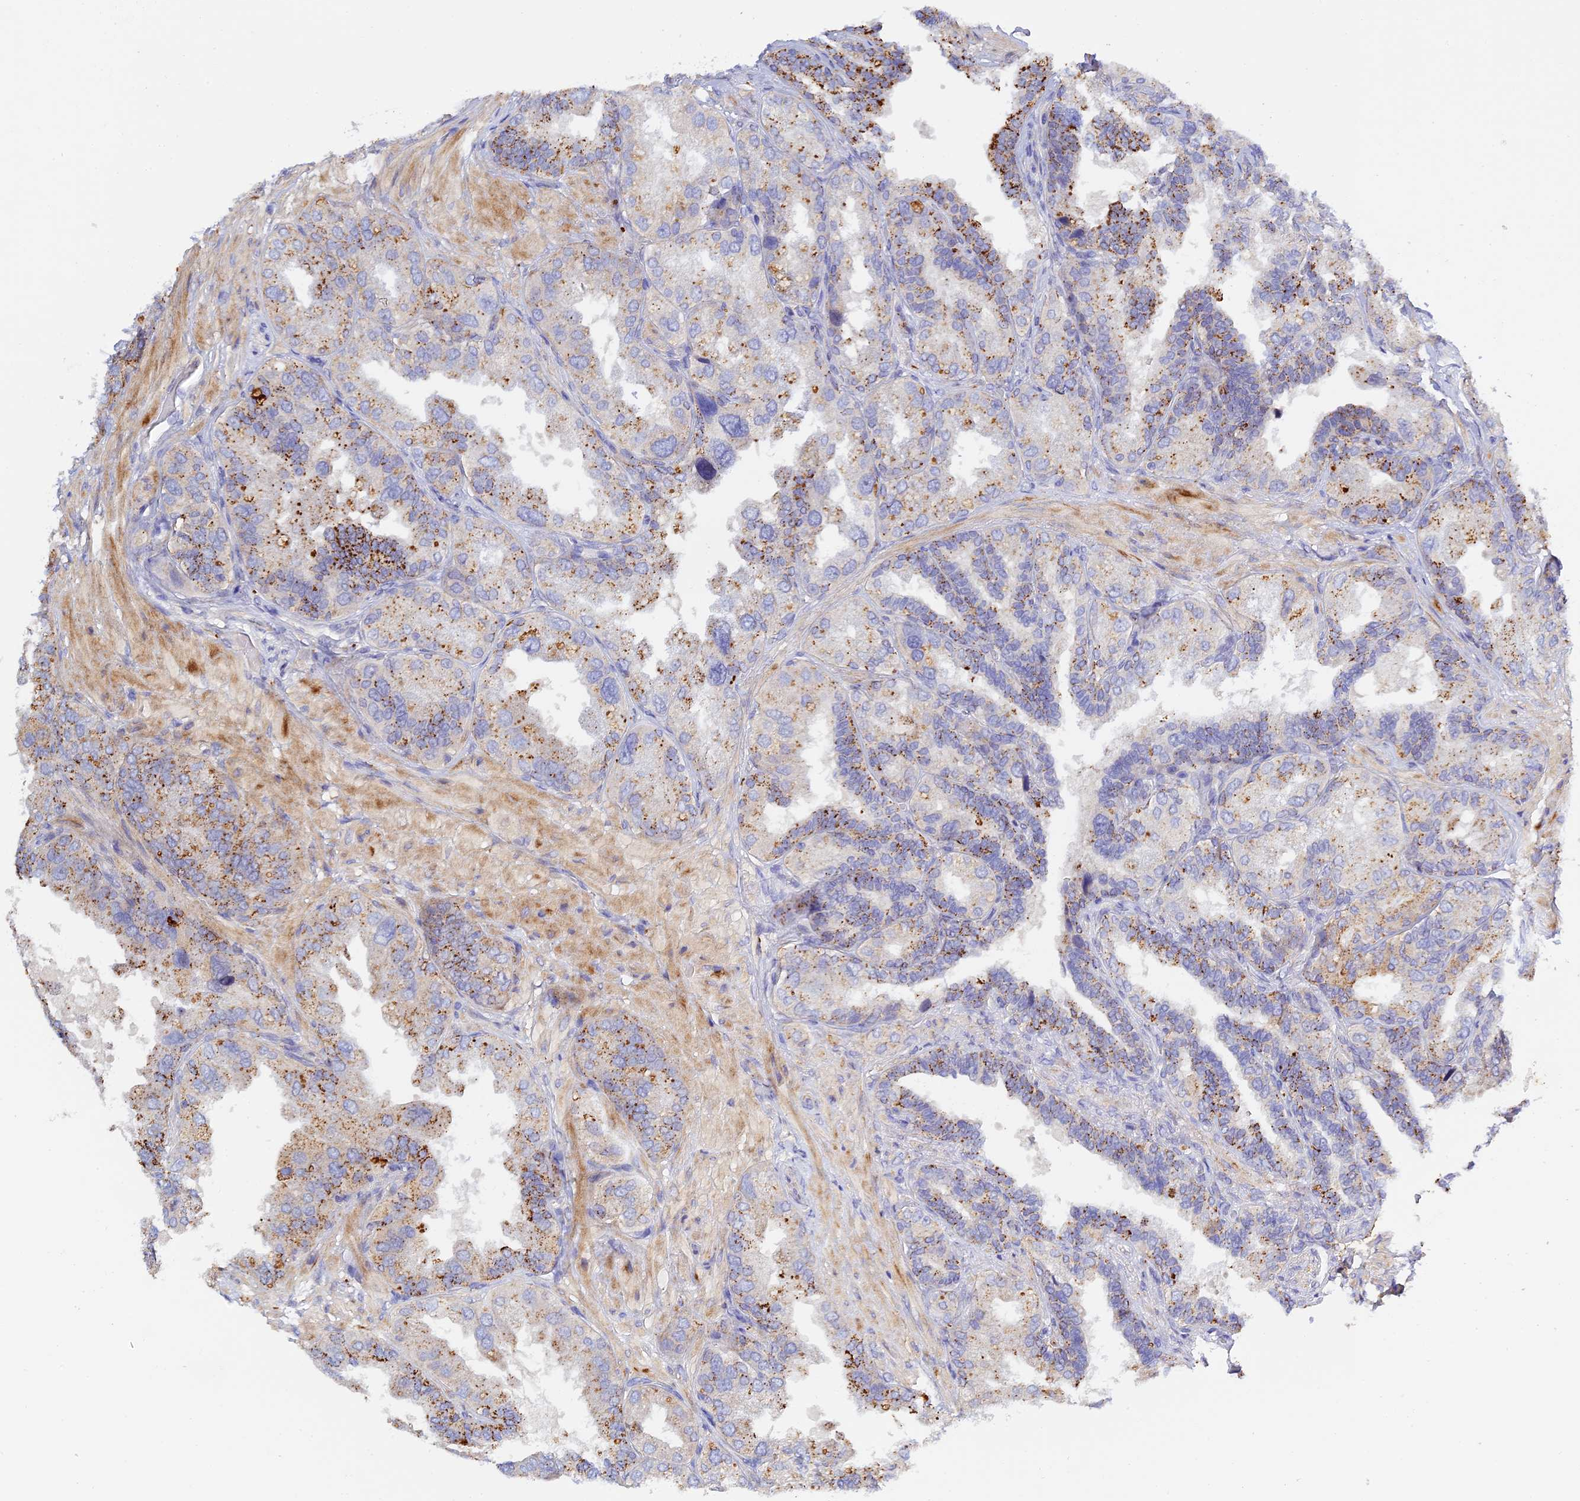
{"staining": {"intensity": "moderate", "quantity": "25%-75%", "location": "cytoplasmic/membranous"}, "tissue": "seminal vesicle", "cell_type": "Glandular cells", "image_type": "normal", "snomed": [{"axis": "morphology", "description": "Normal tissue, NOS"}, {"axis": "topography", "description": "Seminal veicle"}, {"axis": "topography", "description": "Peripheral nerve tissue"}], "caption": "Protein staining of benign seminal vesicle exhibits moderate cytoplasmic/membranous positivity in approximately 25%-75% of glandular cells. (brown staining indicates protein expression, while blue staining denotes nuclei).", "gene": "RPGRIP1L", "patient": {"sex": "male", "age": 63}}